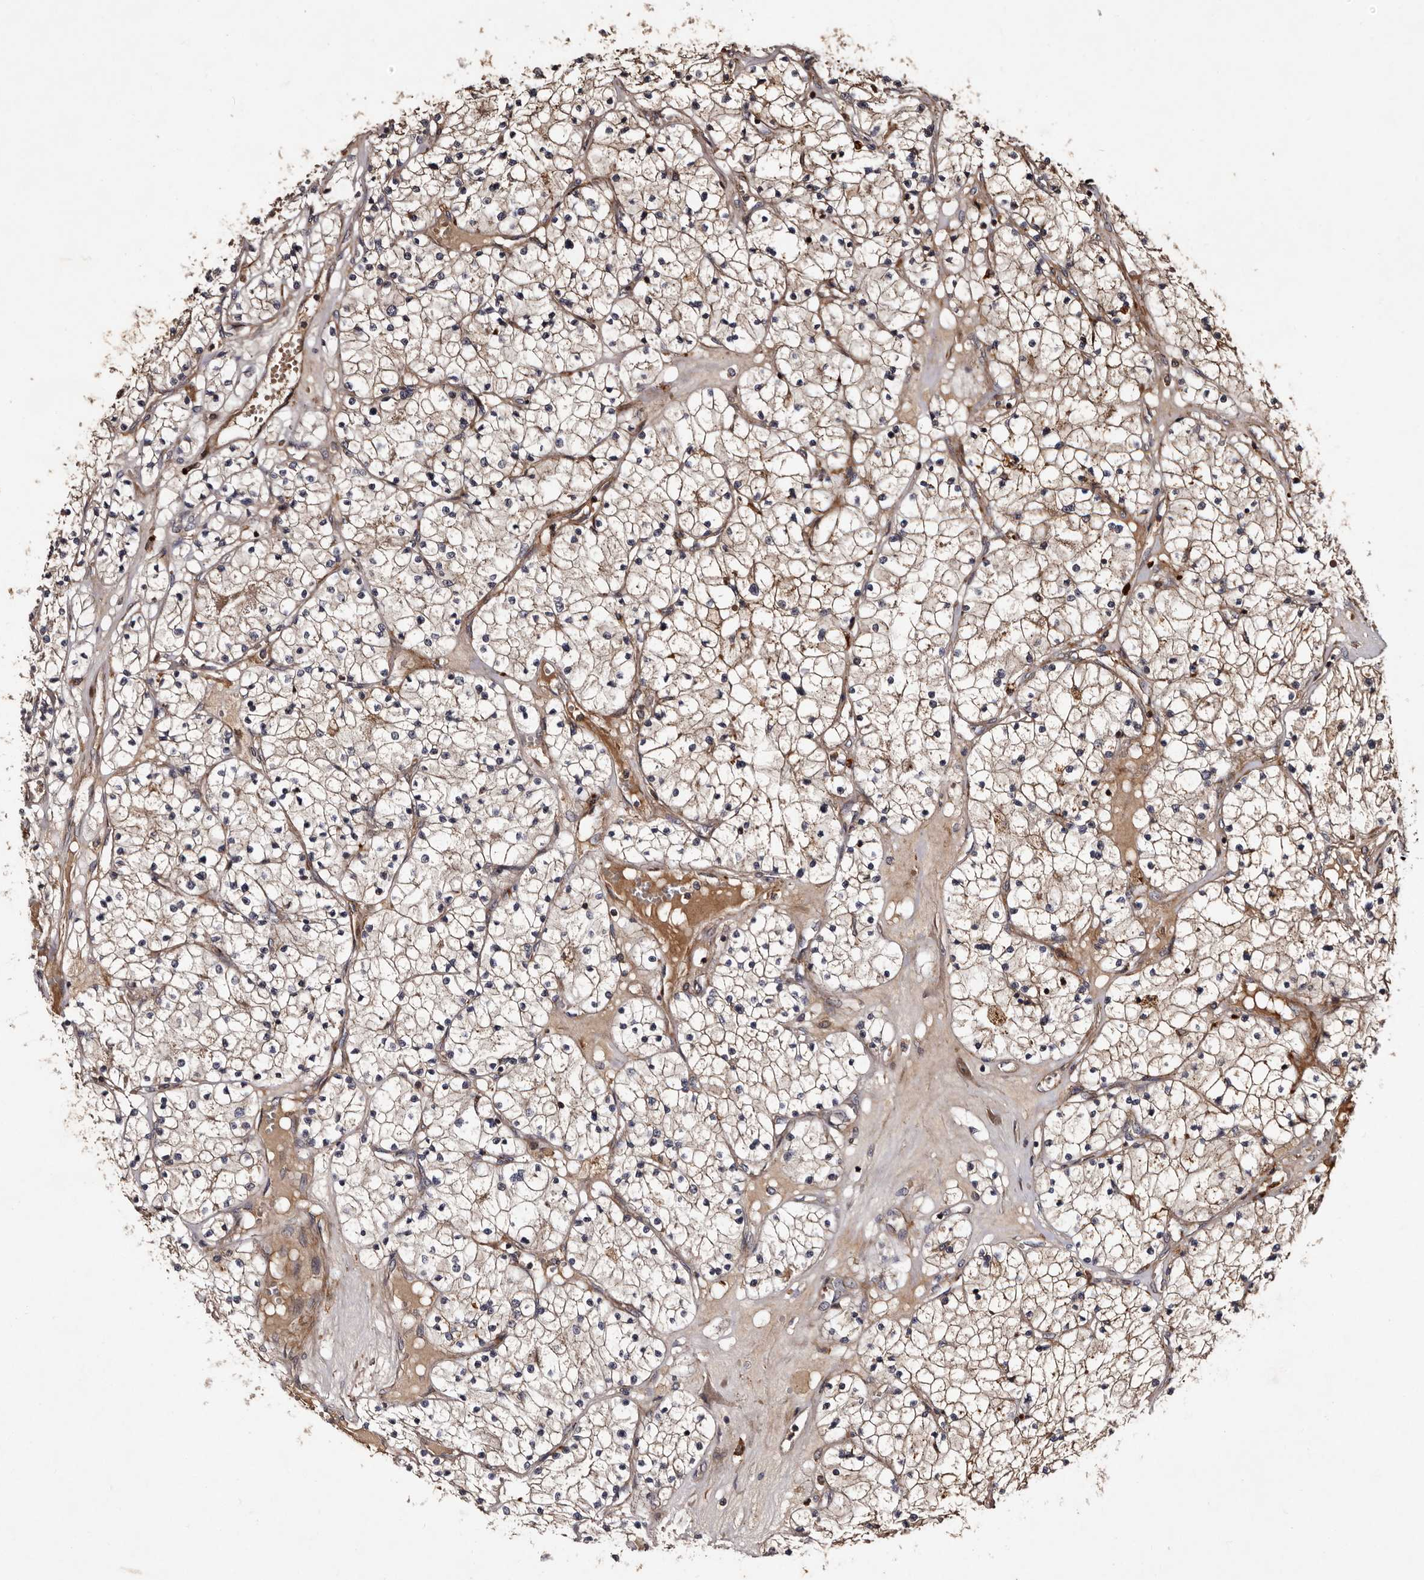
{"staining": {"intensity": "weak", "quantity": "<25%", "location": "cytoplasmic/membranous"}, "tissue": "renal cancer", "cell_type": "Tumor cells", "image_type": "cancer", "snomed": [{"axis": "morphology", "description": "Normal tissue, NOS"}, {"axis": "morphology", "description": "Adenocarcinoma, NOS"}, {"axis": "topography", "description": "Kidney"}], "caption": "IHC image of neoplastic tissue: human adenocarcinoma (renal) stained with DAB demonstrates no significant protein expression in tumor cells.", "gene": "PRKD3", "patient": {"sex": "male", "age": 68}}